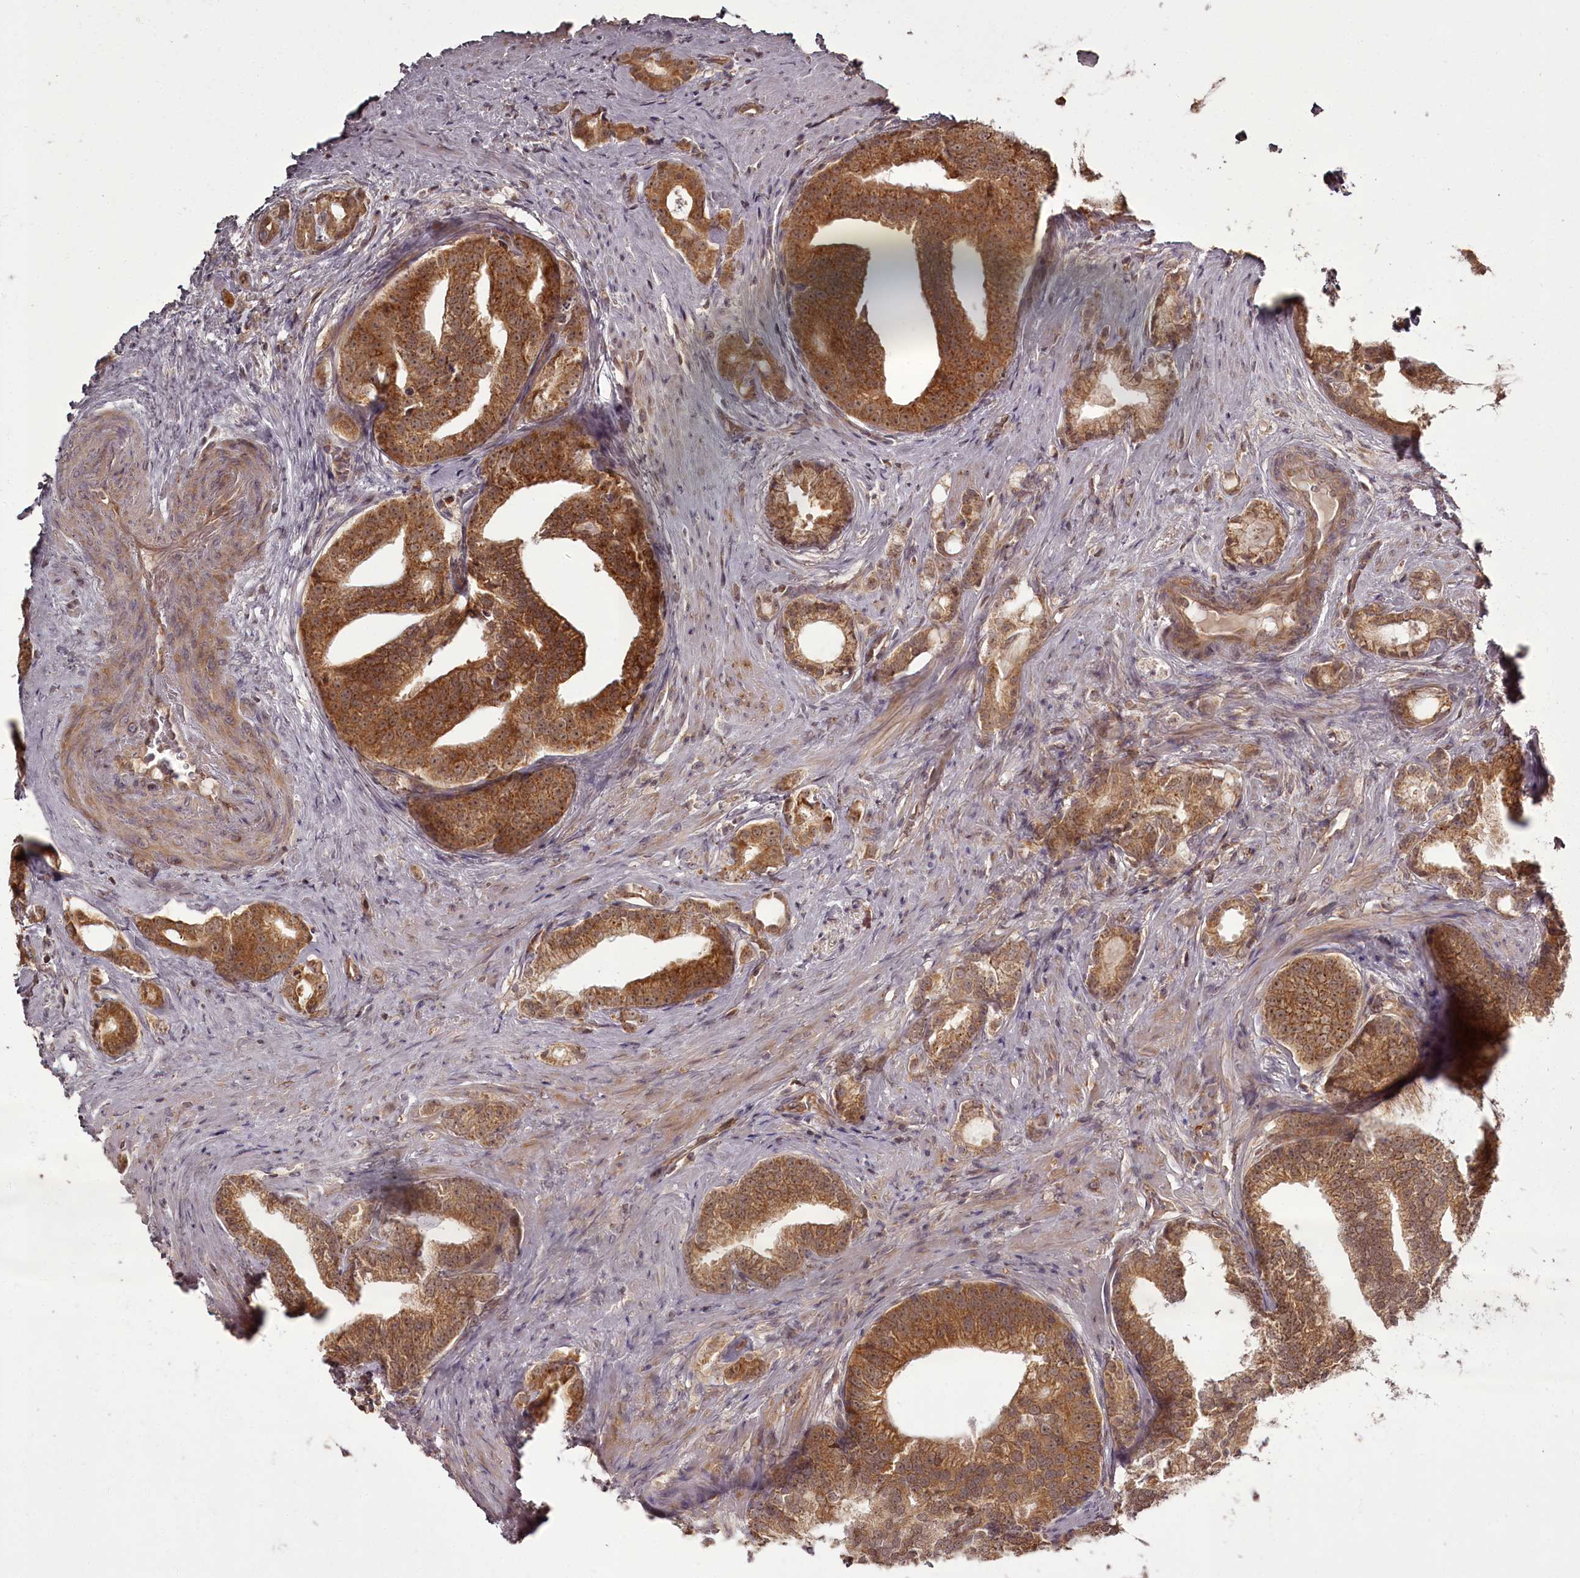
{"staining": {"intensity": "moderate", "quantity": ">75%", "location": "cytoplasmic/membranous"}, "tissue": "prostate cancer", "cell_type": "Tumor cells", "image_type": "cancer", "snomed": [{"axis": "morphology", "description": "Adenocarcinoma, Low grade"}, {"axis": "topography", "description": "Prostate"}], "caption": "A high-resolution micrograph shows IHC staining of prostate cancer, which reveals moderate cytoplasmic/membranous staining in approximately >75% of tumor cells.", "gene": "PCBP2", "patient": {"sex": "male", "age": 71}}